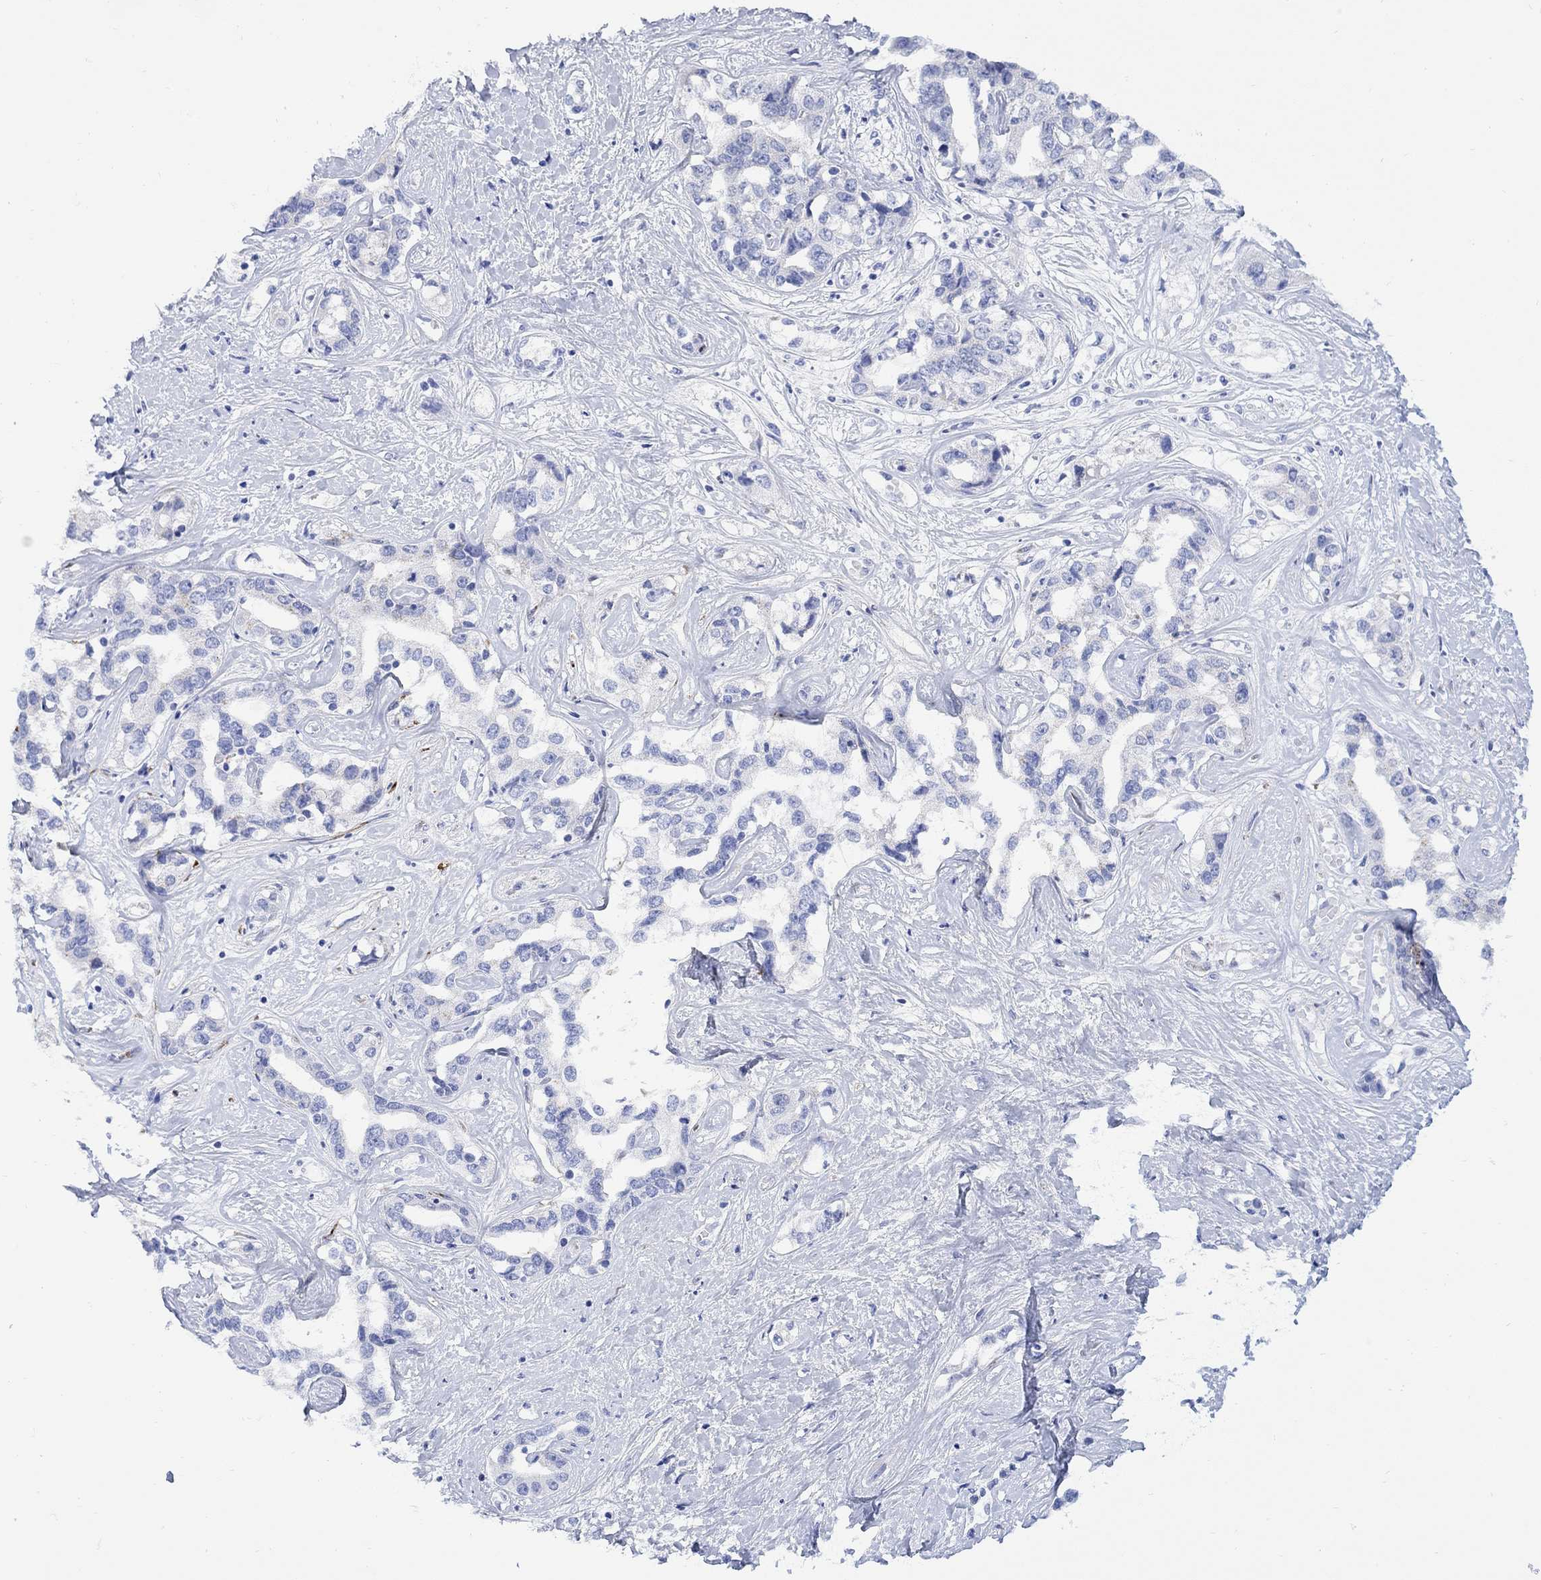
{"staining": {"intensity": "negative", "quantity": "none", "location": "none"}, "tissue": "liver cancer", "cell_type": "Tumor cells", "image_type": "cancer", "snomed": [{"axis": "morphology", "description": "Cholangiocarcinoma"}, {"axis": "topography", "description": "Liver"}], "caption": "The IHC photomicrograph has no significant expression in tumor cells of liver cancer tissue. (DAB (3,3'-diaminobenzidine) IHC visualized using brightfield microscopy, high magnification).", "gene": "MYL1", "patient": {"sex": "male", "age": 59}}